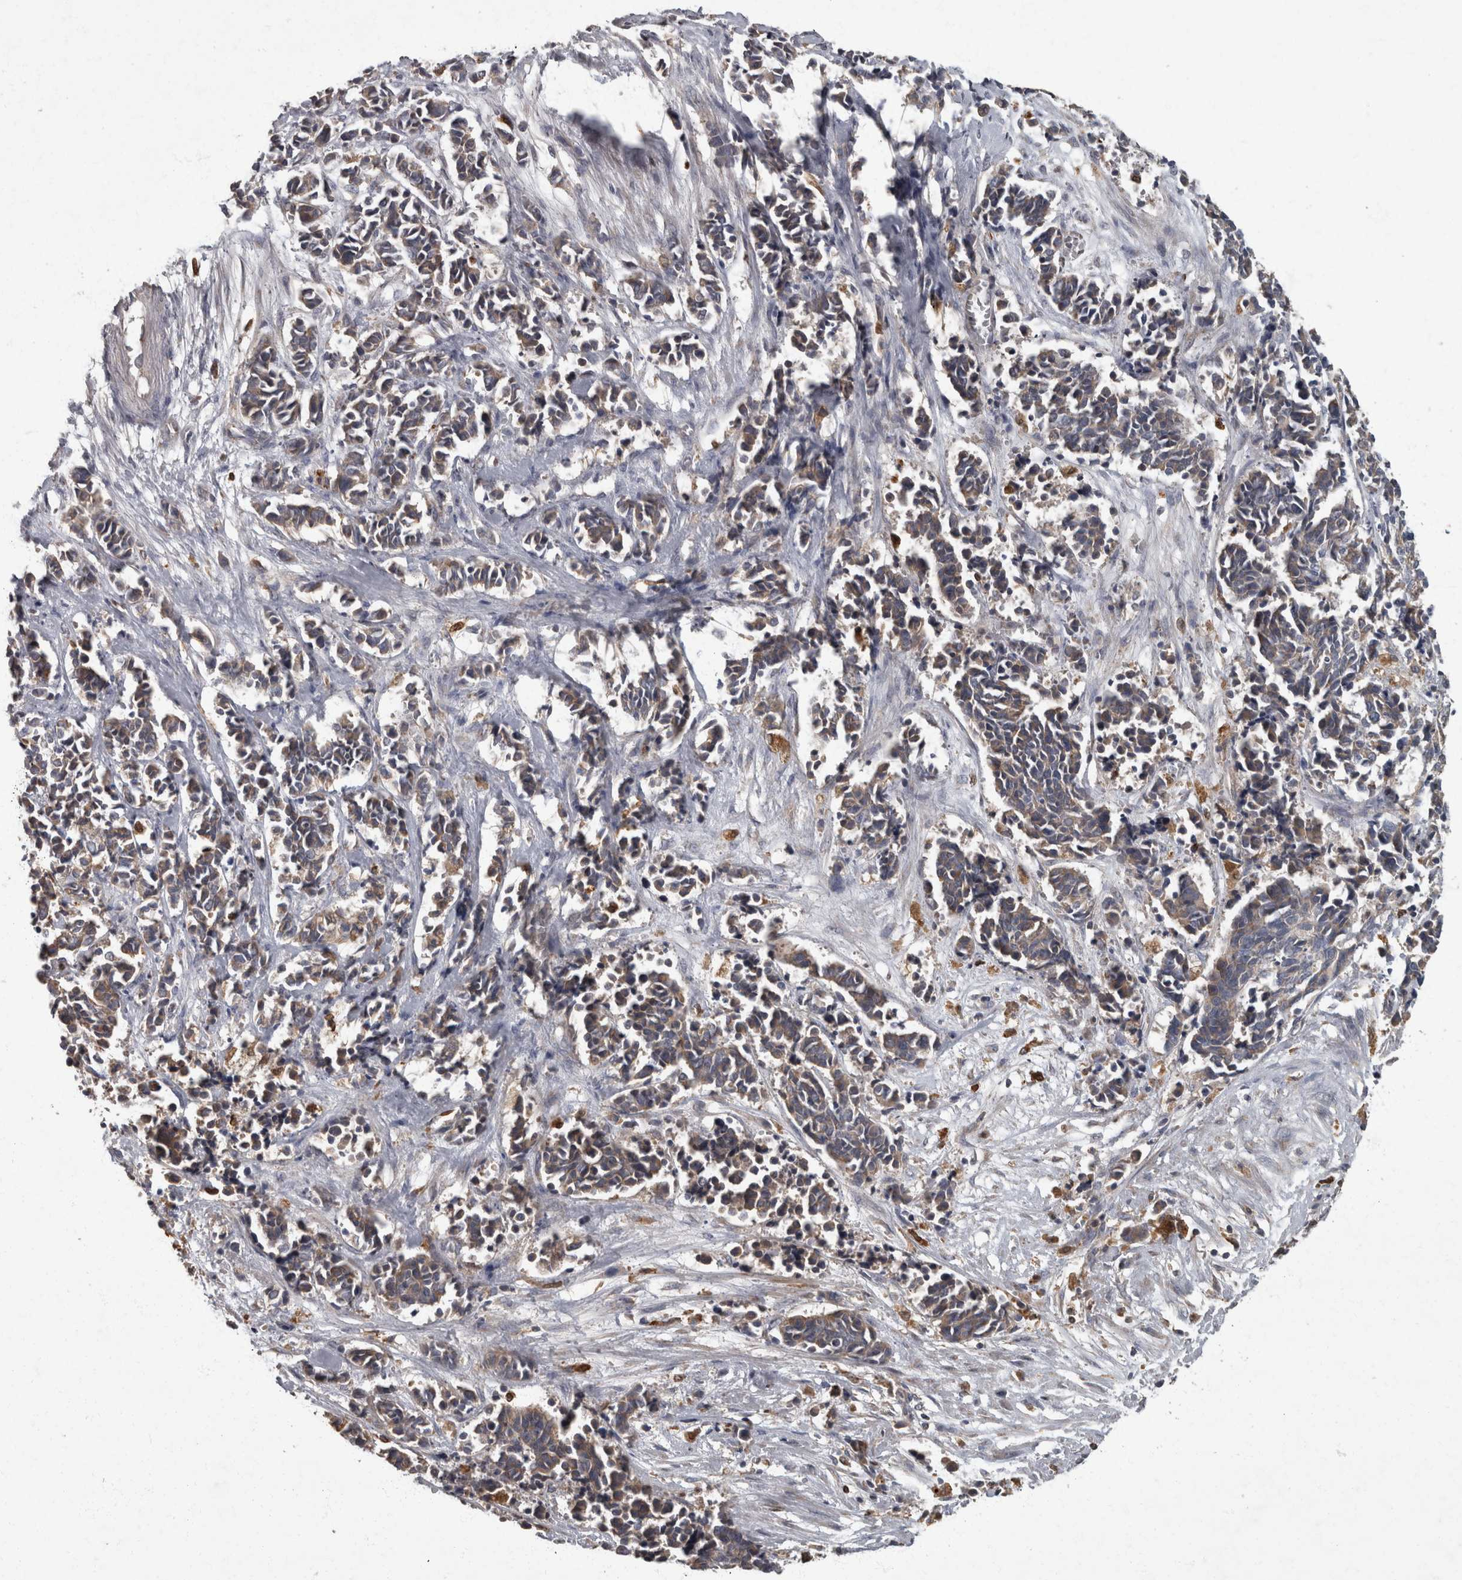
{"staining": {"intensity": "weak", "quantity": "25%-75%", "location": "cytoplasmic/membranous"}, "tissue": "cervical cancer", "cell_type": "Tumor cells", "image_type": "cancer", "snomed": [{"axis": "morphology", "description": "Normal tissue, NOS"}, {"axis": "morphology", "description": "Squamous cell carcinoma, NOS"}, {"axis": "topography", "description": "Cervix"}], "caption": "Protein analysis of cervical cancer tissue exhibits weak cytoplasmic/membranous expression in about 25%-75% of tumor cells.", "gene": "PPP1R3C", "patient": {"sex": "female", "age": 35}}